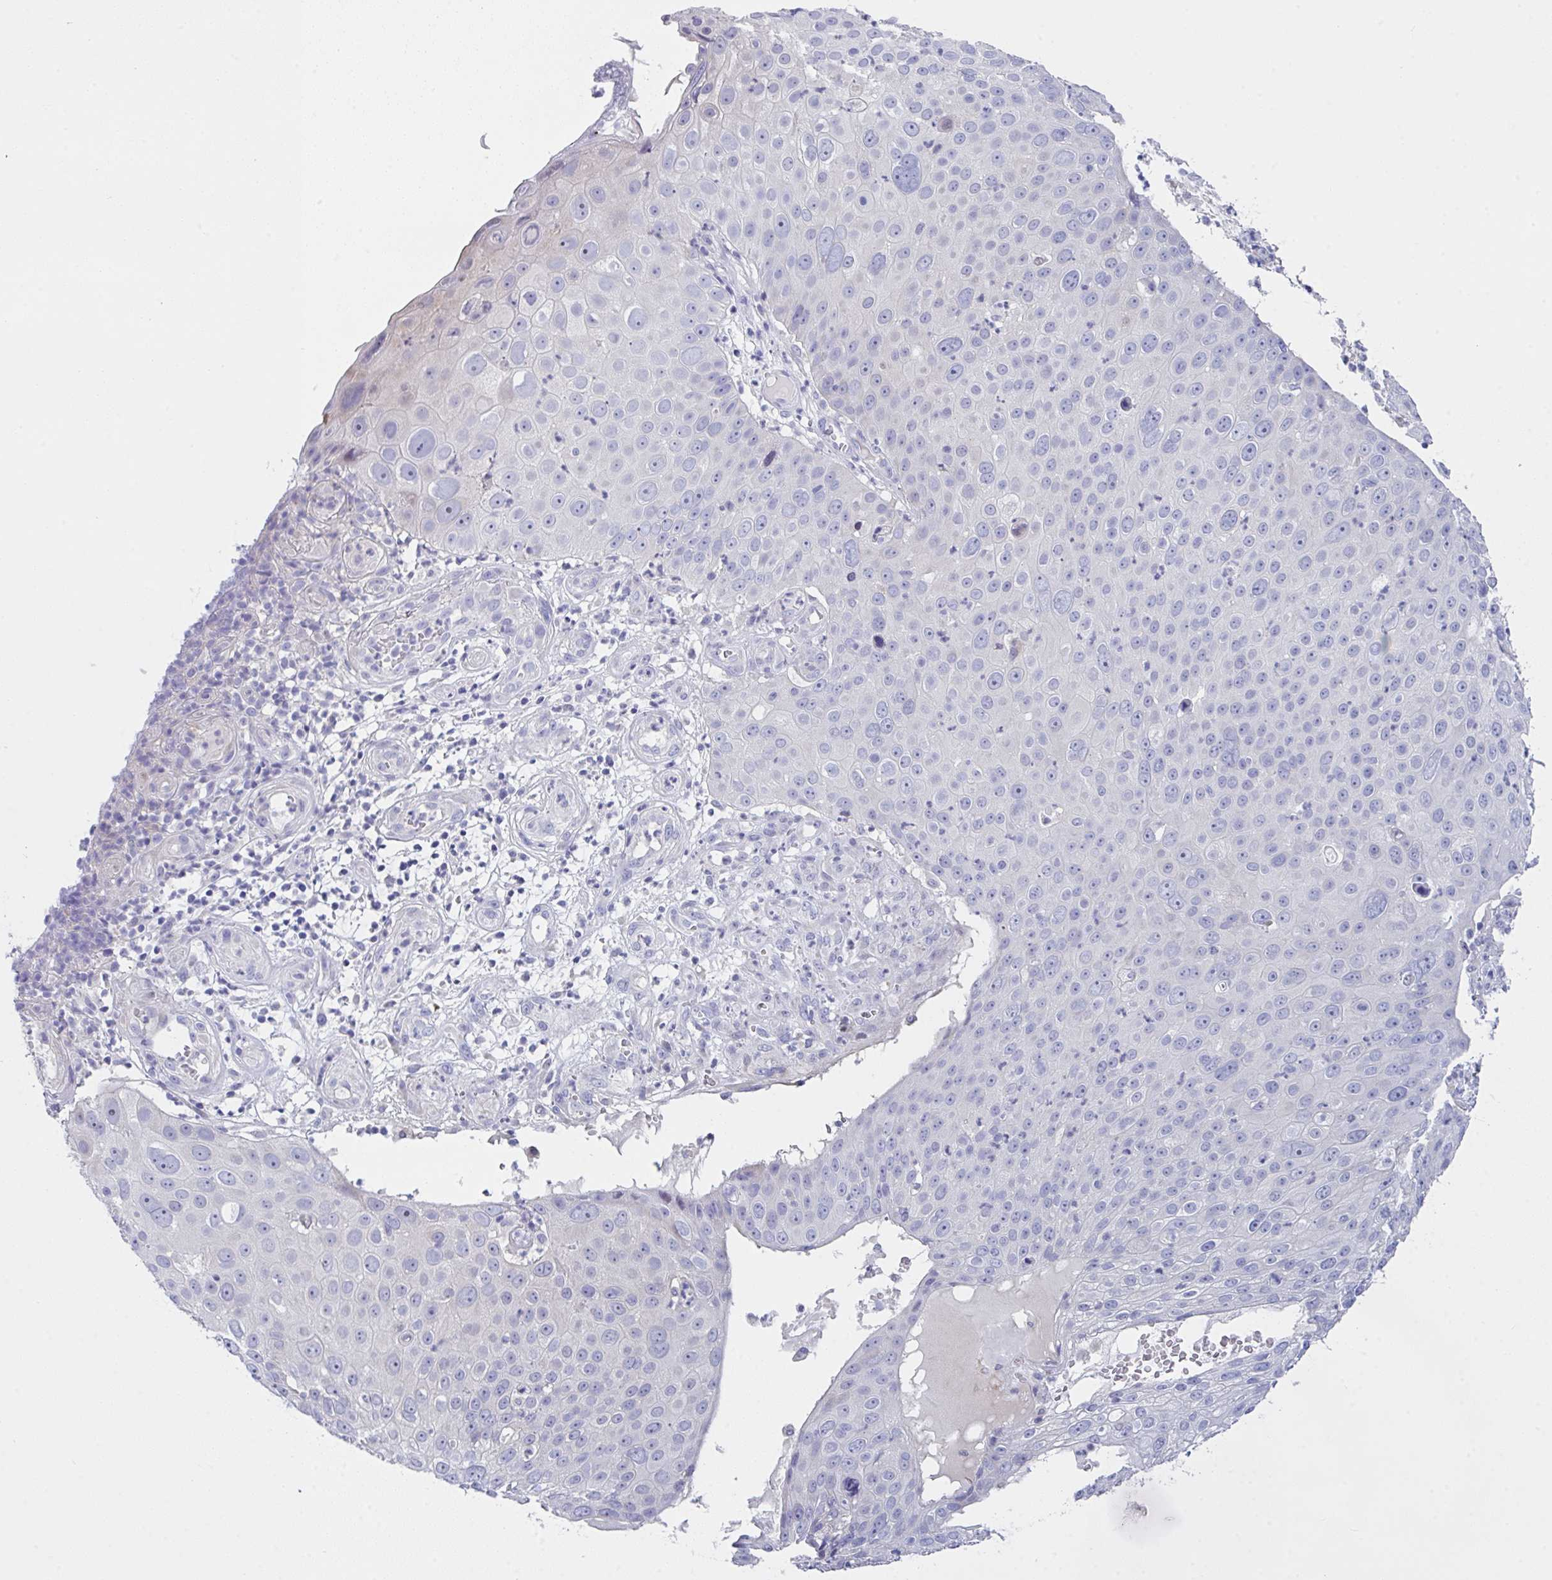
{"staining": {"intensity": "negative", "quantity": "none", "location": "none"}, "tissue": "skin cancer", "cell_type": "Tumor cells", "image_type": "cancer", "snomed": [{"axis": "morphology", "description": "Squamous cell carcinoma, NOS"}, {"axis": "topography", "description": "Skin"}], "caption": "This is an immunohistochemistry histopathology image of human skin cancer. There is no positivity in tumor cells.", "gene": "FBXO47", "patient": {"sex": "male", "age": 71}}